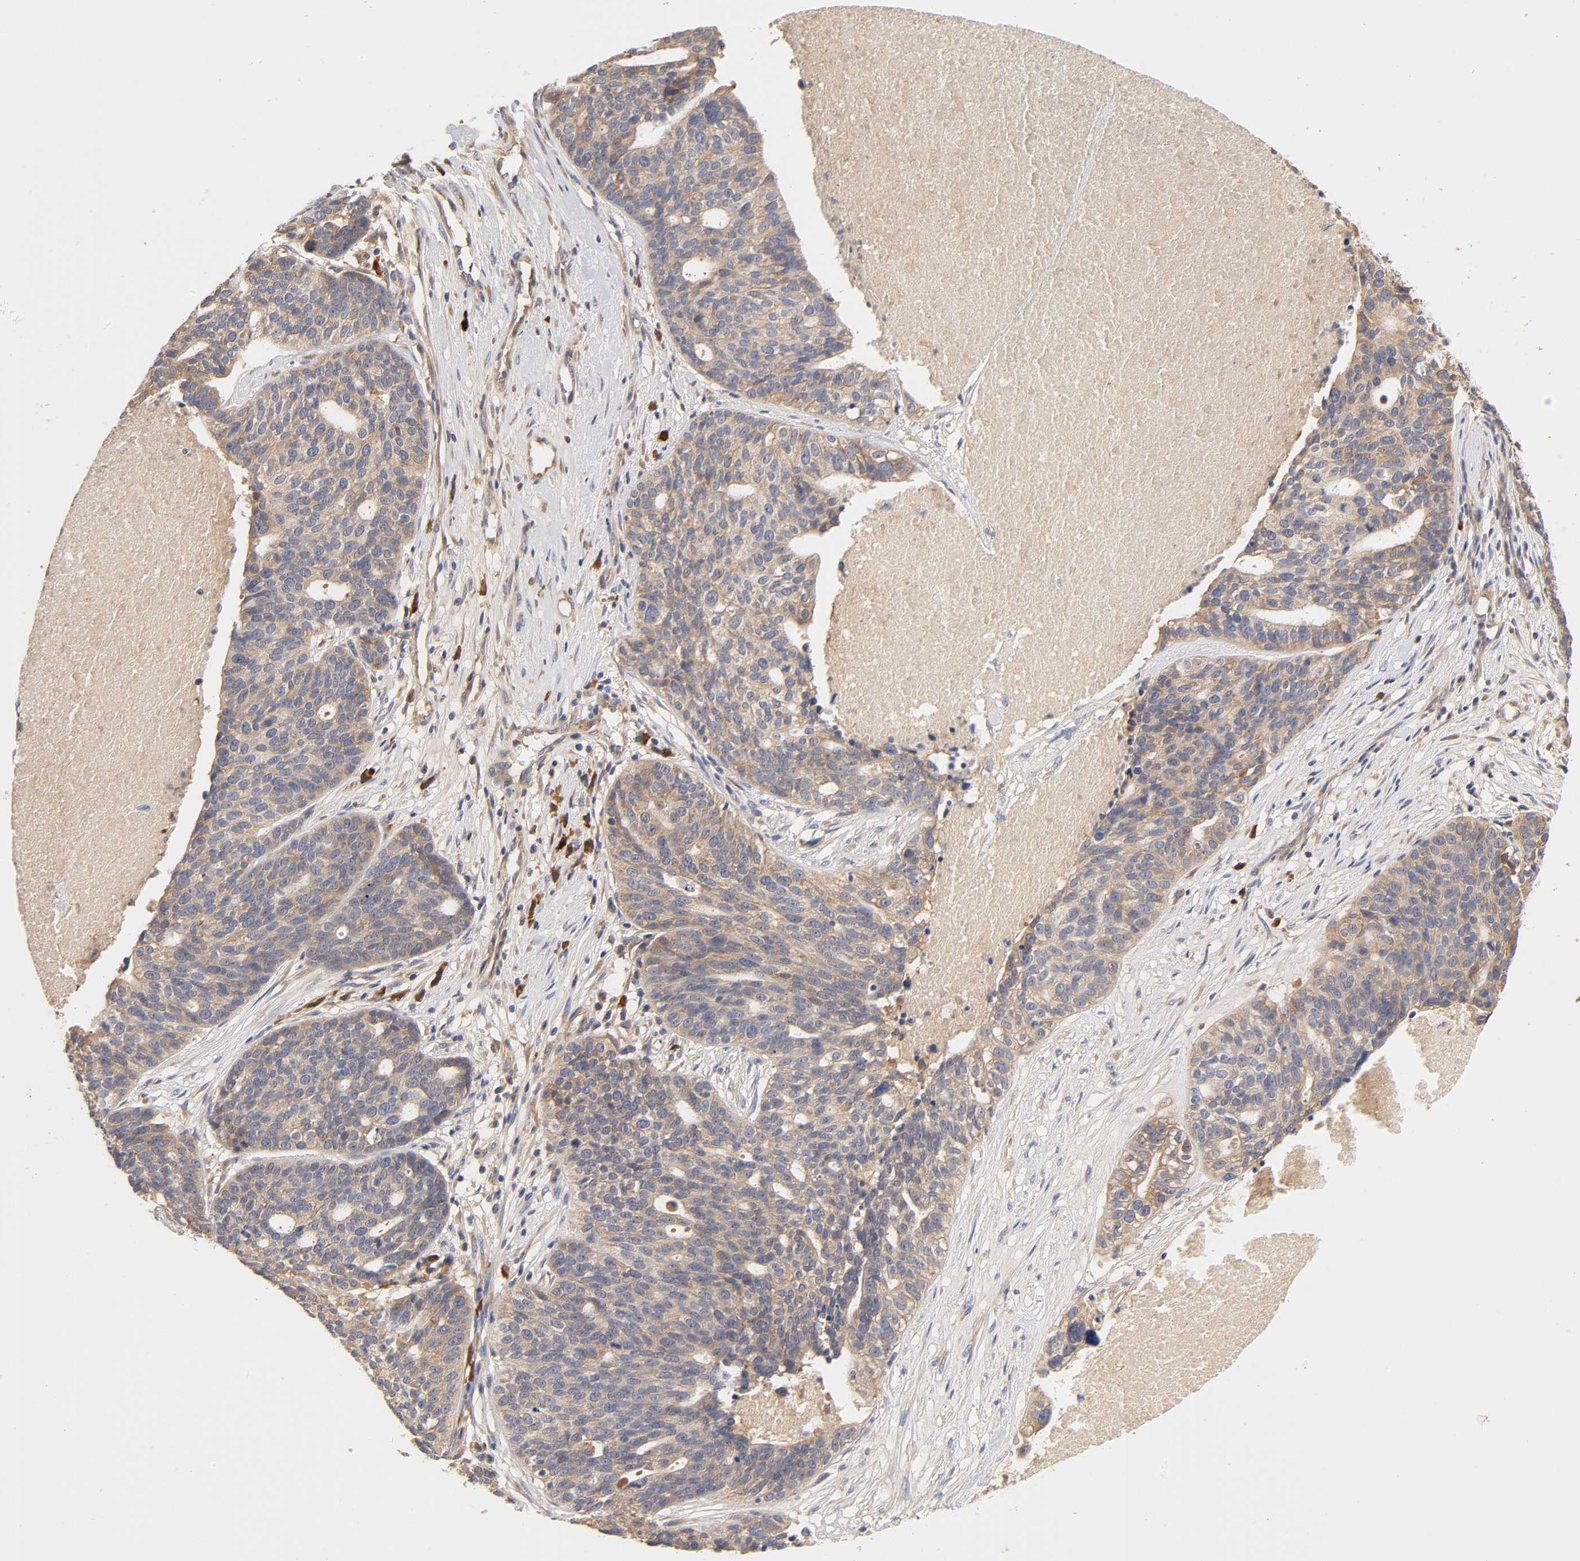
{"staining": {"intensity": "moderate", "quantity": ">75%", "location": "cytoplasmic/membranous"}, "tissue": "ovarian cancer", "cell_type": "Tumor cells", "image_type": "cancer", "snomed": [{"axis": "morphology", "description": "Cystadenocarcinoma, serous, NOS"}, {"axis": "topography", "description": "Ovary"}], "caption": "Protein expression analysis of ovarian cancer (serous cystadenocarcinoma) shows moderate cytoplasmic/membranous staining in about >75% of tumor cells. (DAB IHC, brown staining for protein, blue staining for nuclei).", "gene": "RPS29", "patient": {"sex": "female", "age": 59}}